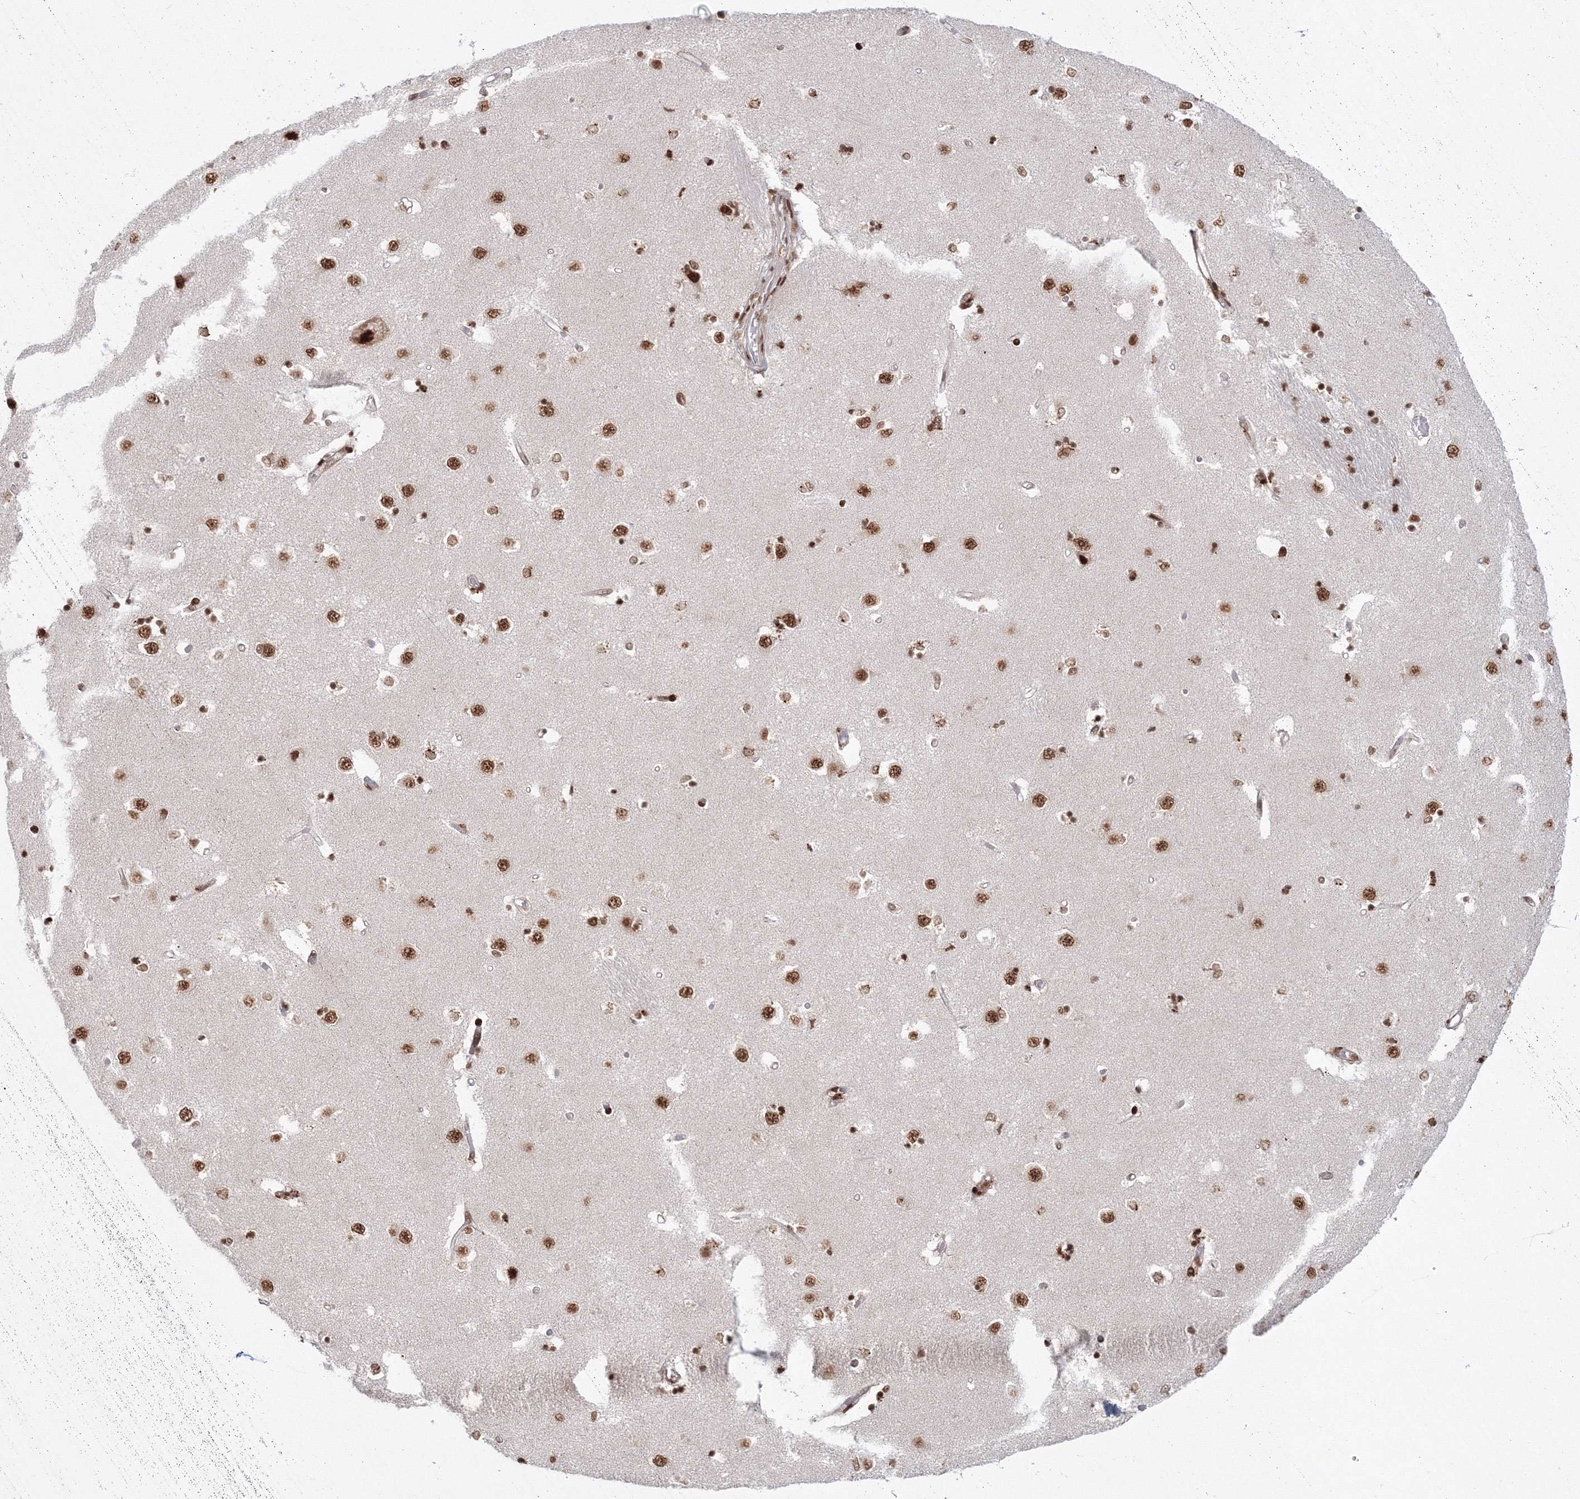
{"staining": {"intensity": "moderate", "quantity": ">75%", "location": "nuclear"}, "tissue": "caudate", "cell_type": "Glial cells", "image_type": "normal", "snomed": [{"axis": "morphology", "description": "Normal tissue, NOS"}, {"axis": "topography", "description": "Lateral ventricle wall"}], "caption": "Protein expression analysis of normal human caudate reveals moderate nuclear staining in approximately >75% of glial cells.", "gene": "KIF20A", "patient": {"sex": "male", "age": 45}}